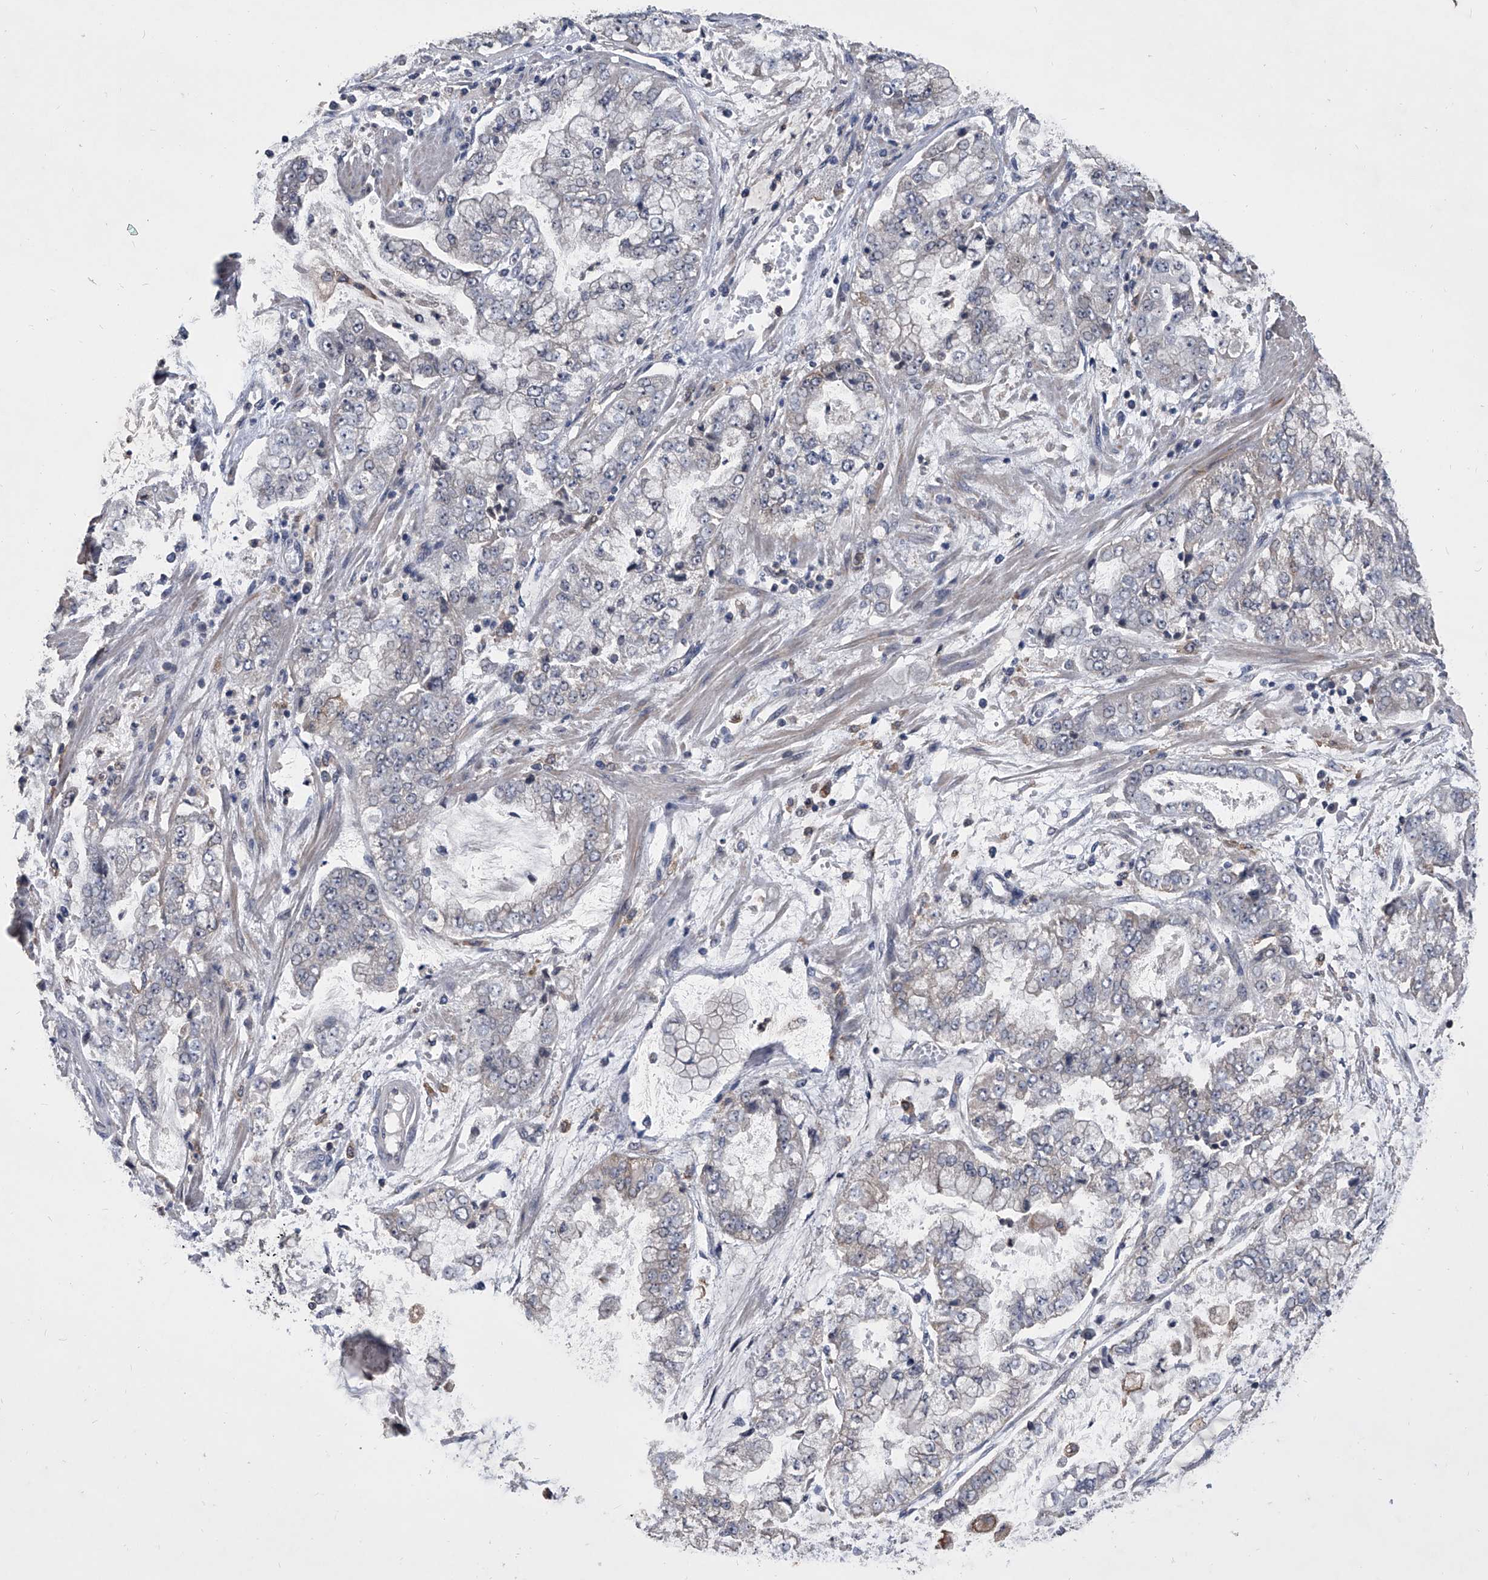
{"staining": {"intensity": "negative", "quantity": "none", "location": "none"}, "tissue": "stomach cancer", "cell_type": "Tumor cells", "image_type": "cancer", "snomed": [{"axis": "morphology", "description": "Adenocarcinoma, NOS"}, {"axis": "topography", "description": "Stomach"}], "caption": "An IHC micrograph of stomach cancer is shown. There is no staining in tumor cells of stomach cancer.", "gene": "MAP4K3", "patient": {"sex": "male", "age": 76}}